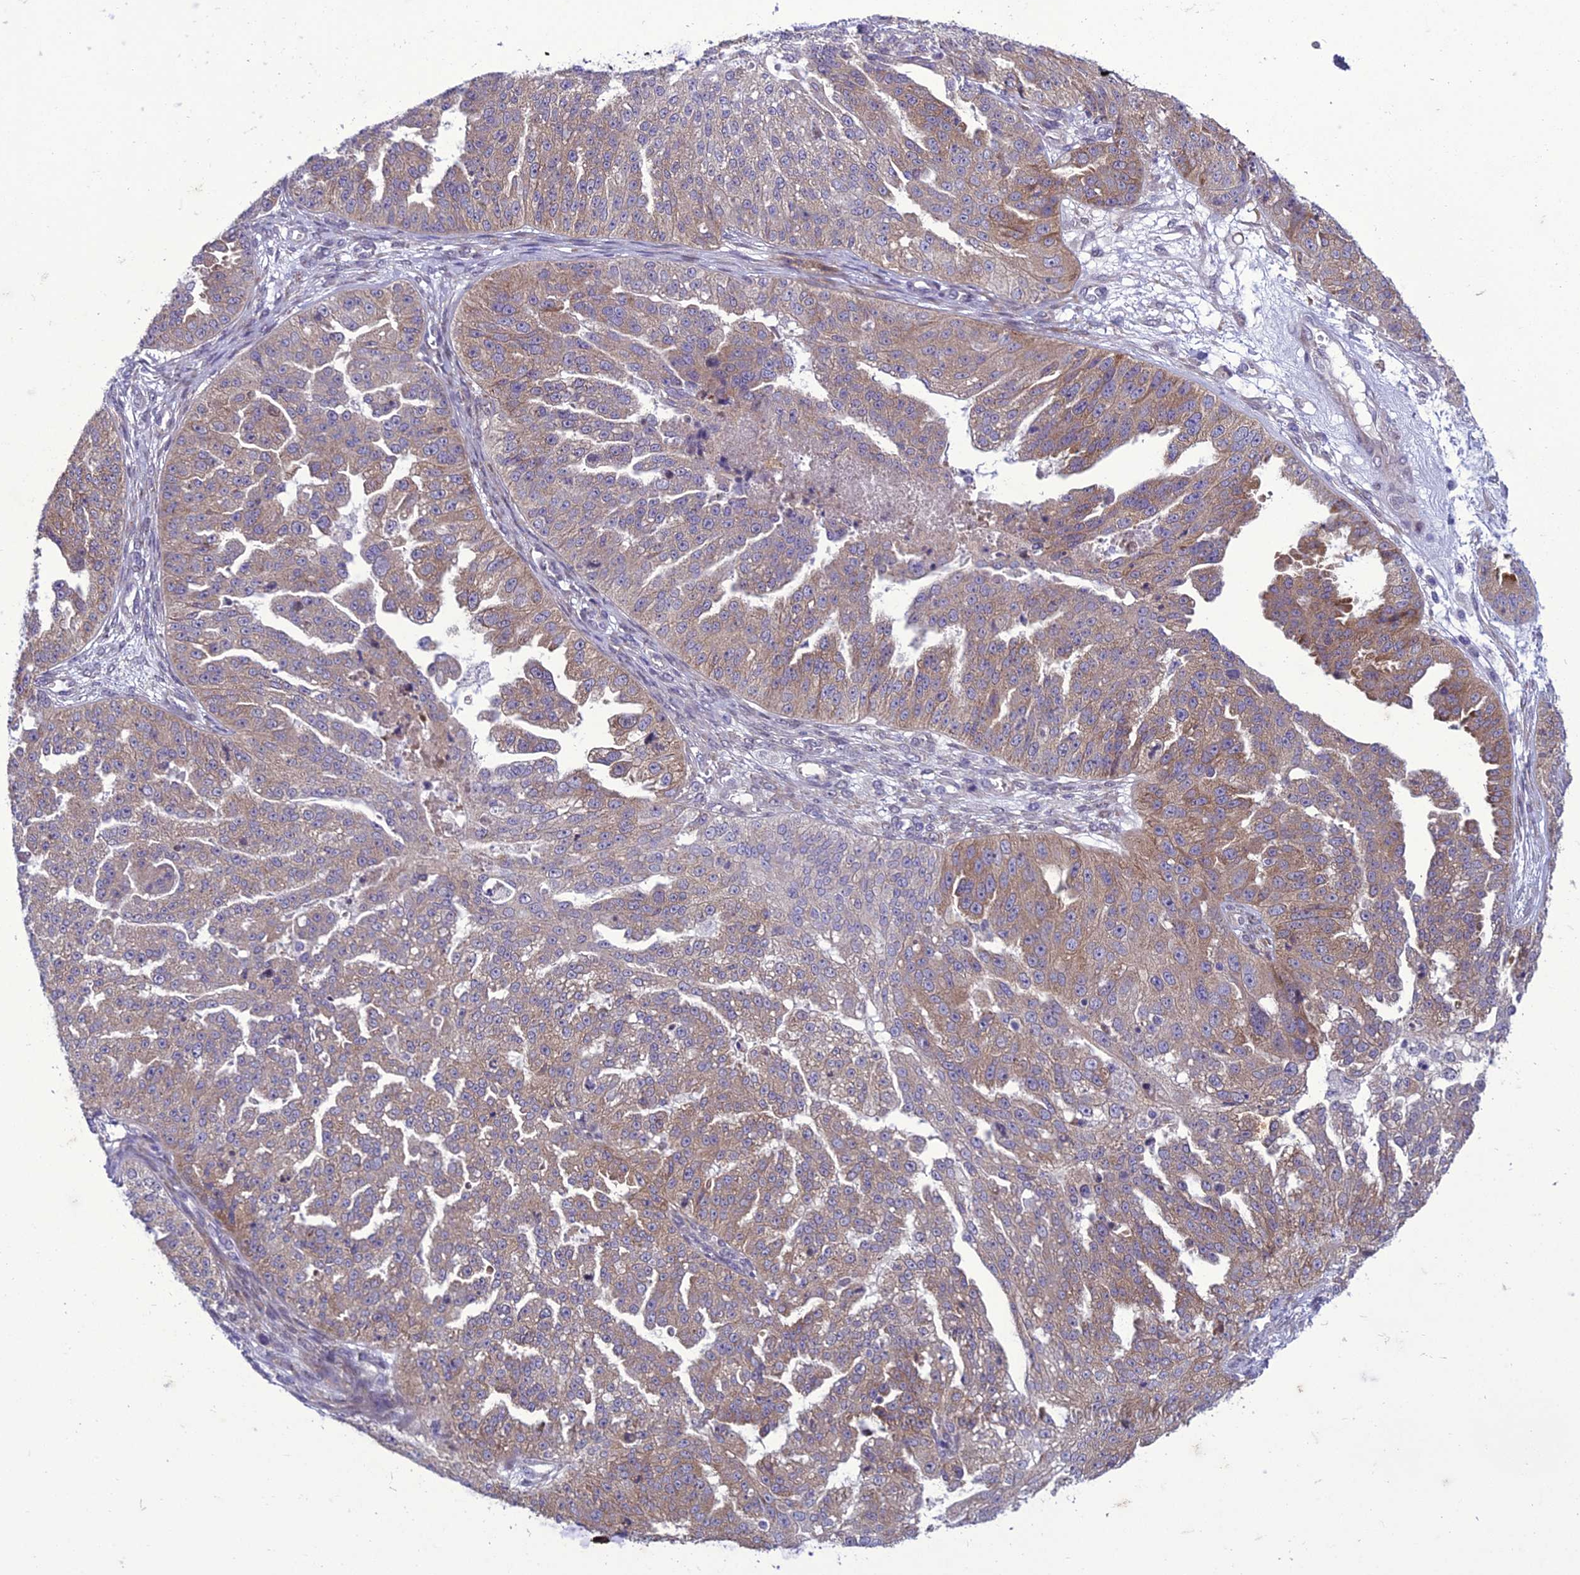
{"staining": {"intensity": "weak", "quantity": ">75%", "location": "cytoplasmic/membranous"}, "tissue": "ovarian cancer", "cell_type": "Tumor cells", "image_type": "cancer", "snomed": [{"axis": "morphology", "description": "Cystadenocarcinoma, serous, NOS"}, {"axis": "topography", "description": "Ovary"}], "caption": "This image shows IHC staining of human ovarian serous cystadenocarcinoma, with low weak cytoplasmic/membranous expression in about >75% of tumor cells.", "gene": "GAB4", "patient": {"sex": "female", "age": 58}}